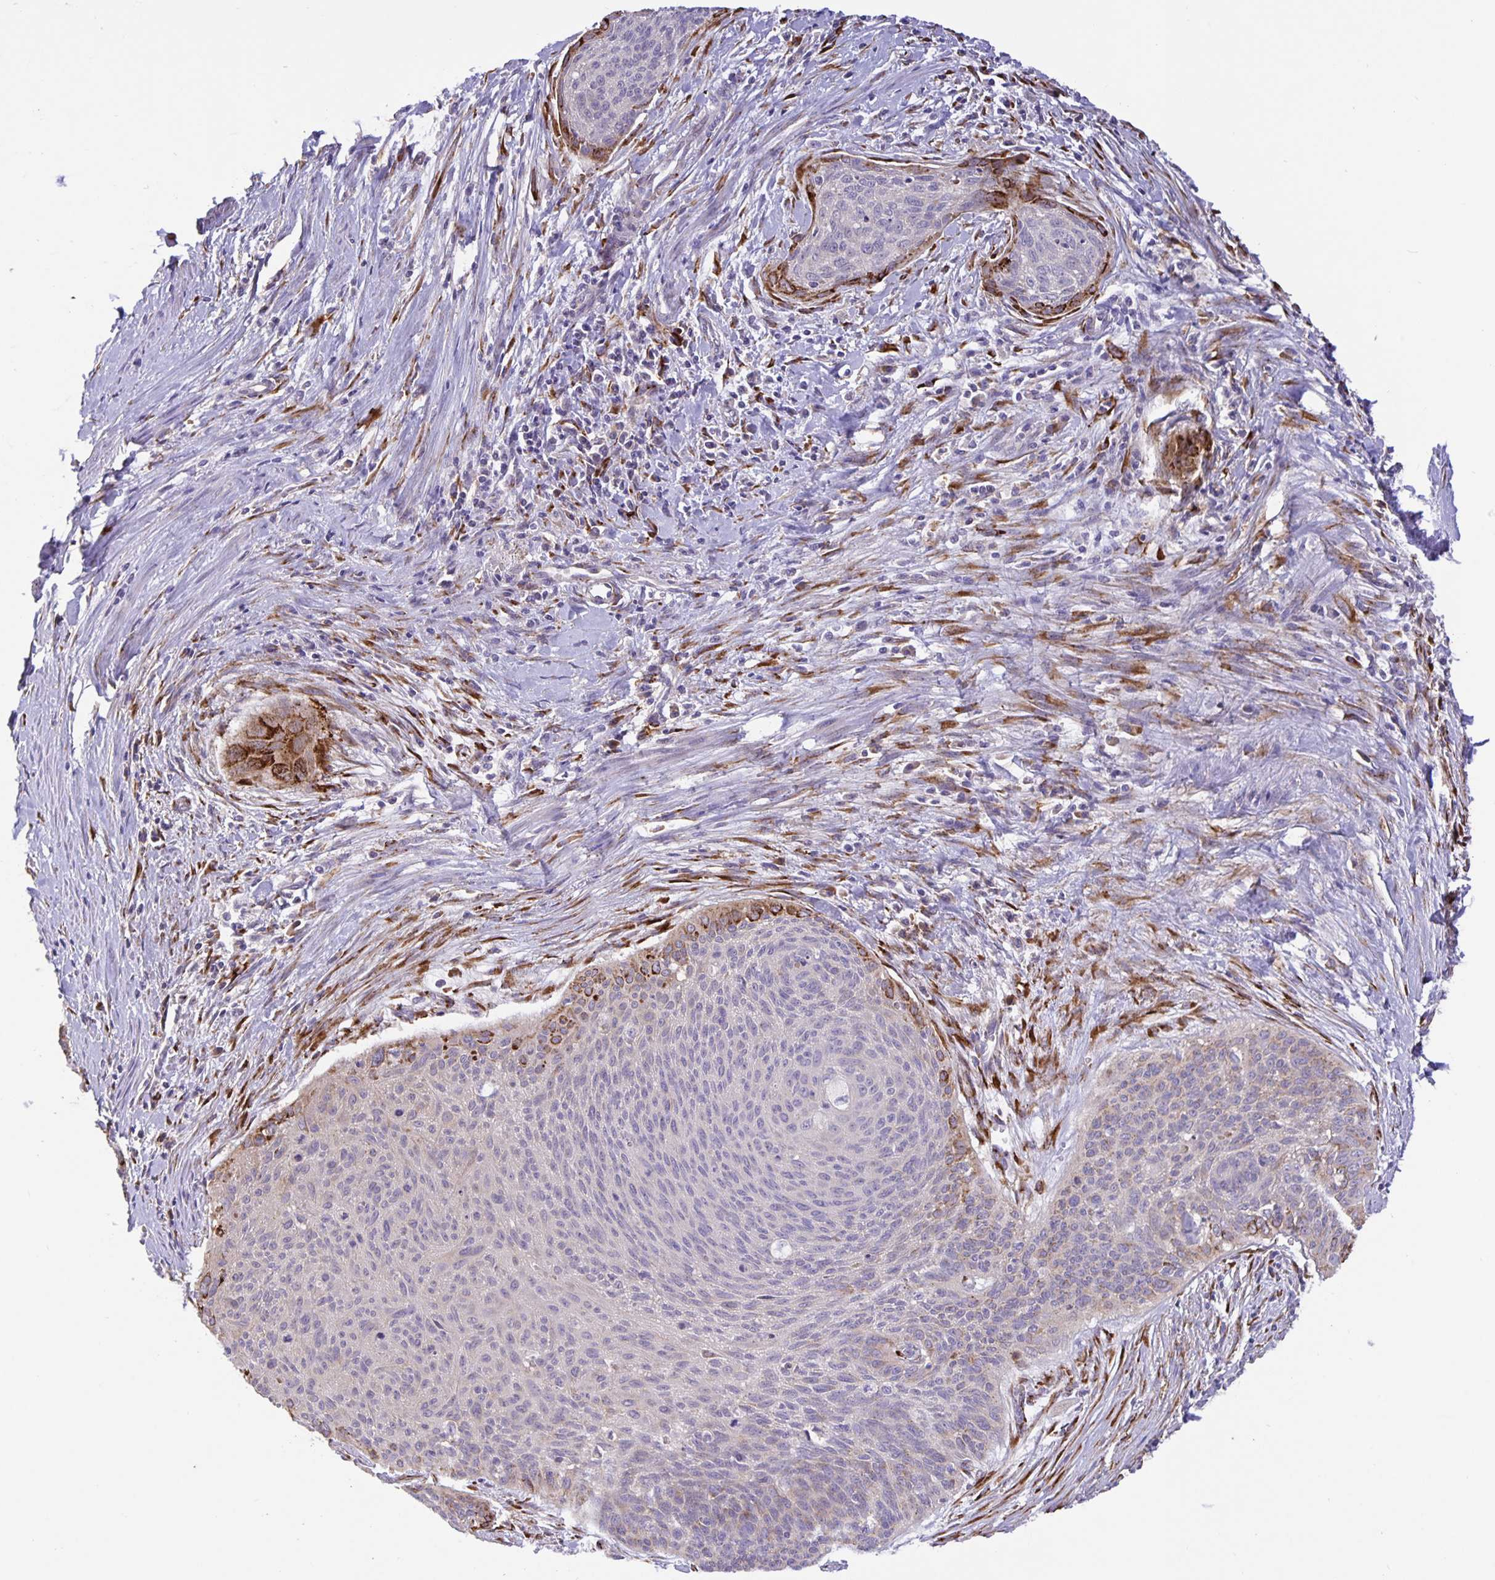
{"staining": {"intensity": "strong", "quantity": "<25%", "location": "cytoplasmic/membranous"}, "tissue": "cervical cancer", "cell_type": "Tumor cells", "image_type": "cancer", "snomed": [{"axis": "morphology", "description": "Squamous cell carcinoma, NOS"}, {"axis": "topography", "description": "Cervix"}], "caption": "Human cervical cancer (squamous cell carcinoma) stained with a brown dye exhibits strong cytoplasmic/membranous positive expression in approximately <25% of tumor cells.", "gene": "EML6", "patient": {"sex": "female", "age": 55}}